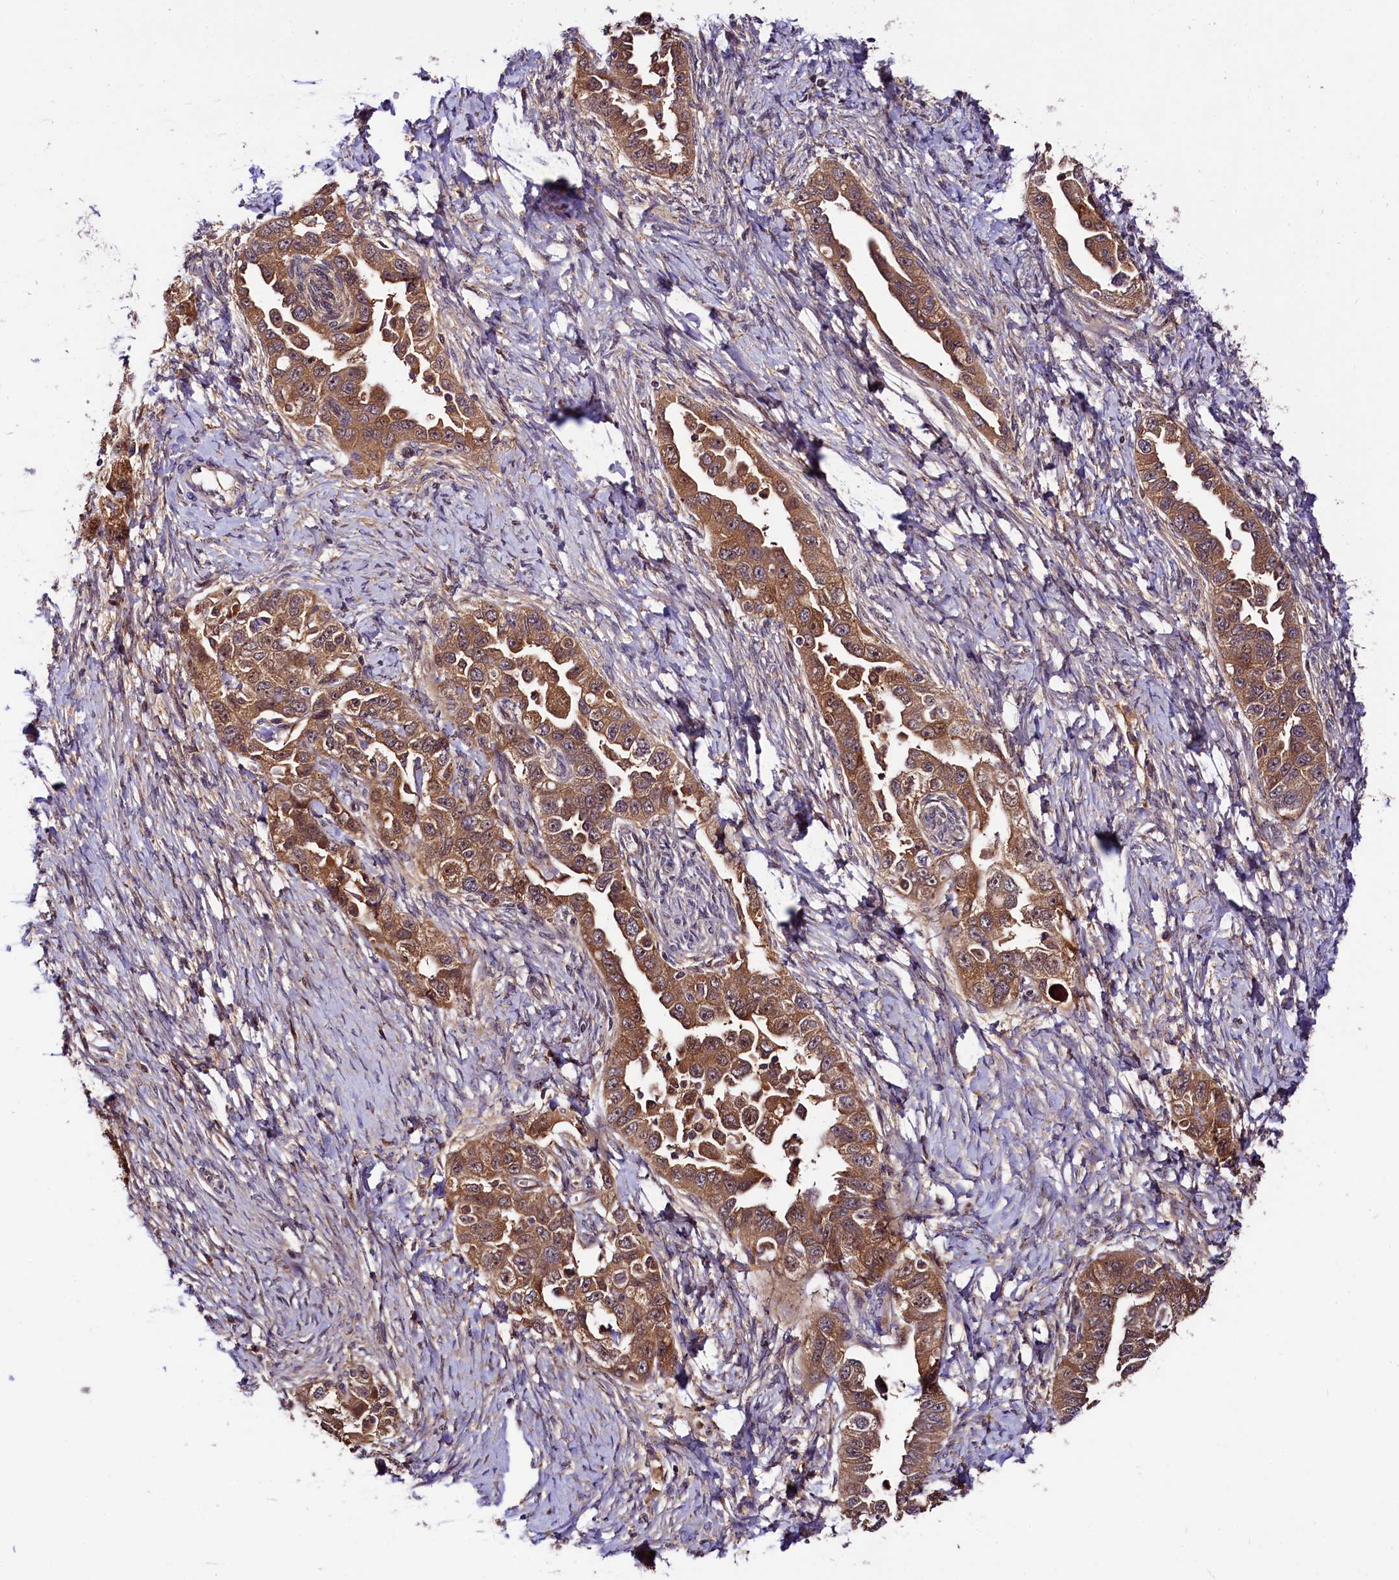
{"staining": {"intensity": "moderate", "quantity": ">75%", "location": "cytoplasmic/membranous,nuclear"}, "tissue": "ovarian cancer", "cell_type": "Tumor cells", "image_type": "cancer", "snomed": [{"axis": "morphology", "description": "Carcinoma, NOS"}, {"axis": "morphology", "description": "Cystadenocarcinoma, serous, NOS"}, {"axis": "topography", "description": "Ovary"}], "caption": "A high-resolution histopathology image shows IHC staining of carcinoma (ovarian), which demonstrates moderate cytoplasmic/membranous and nuclear expression in about >75% of tumor cells. The protein of interest is shown in brown color, while the nuclei are stained blue.", "gene": "VPS35", "patient": {"sex": "female", "age": 69}}